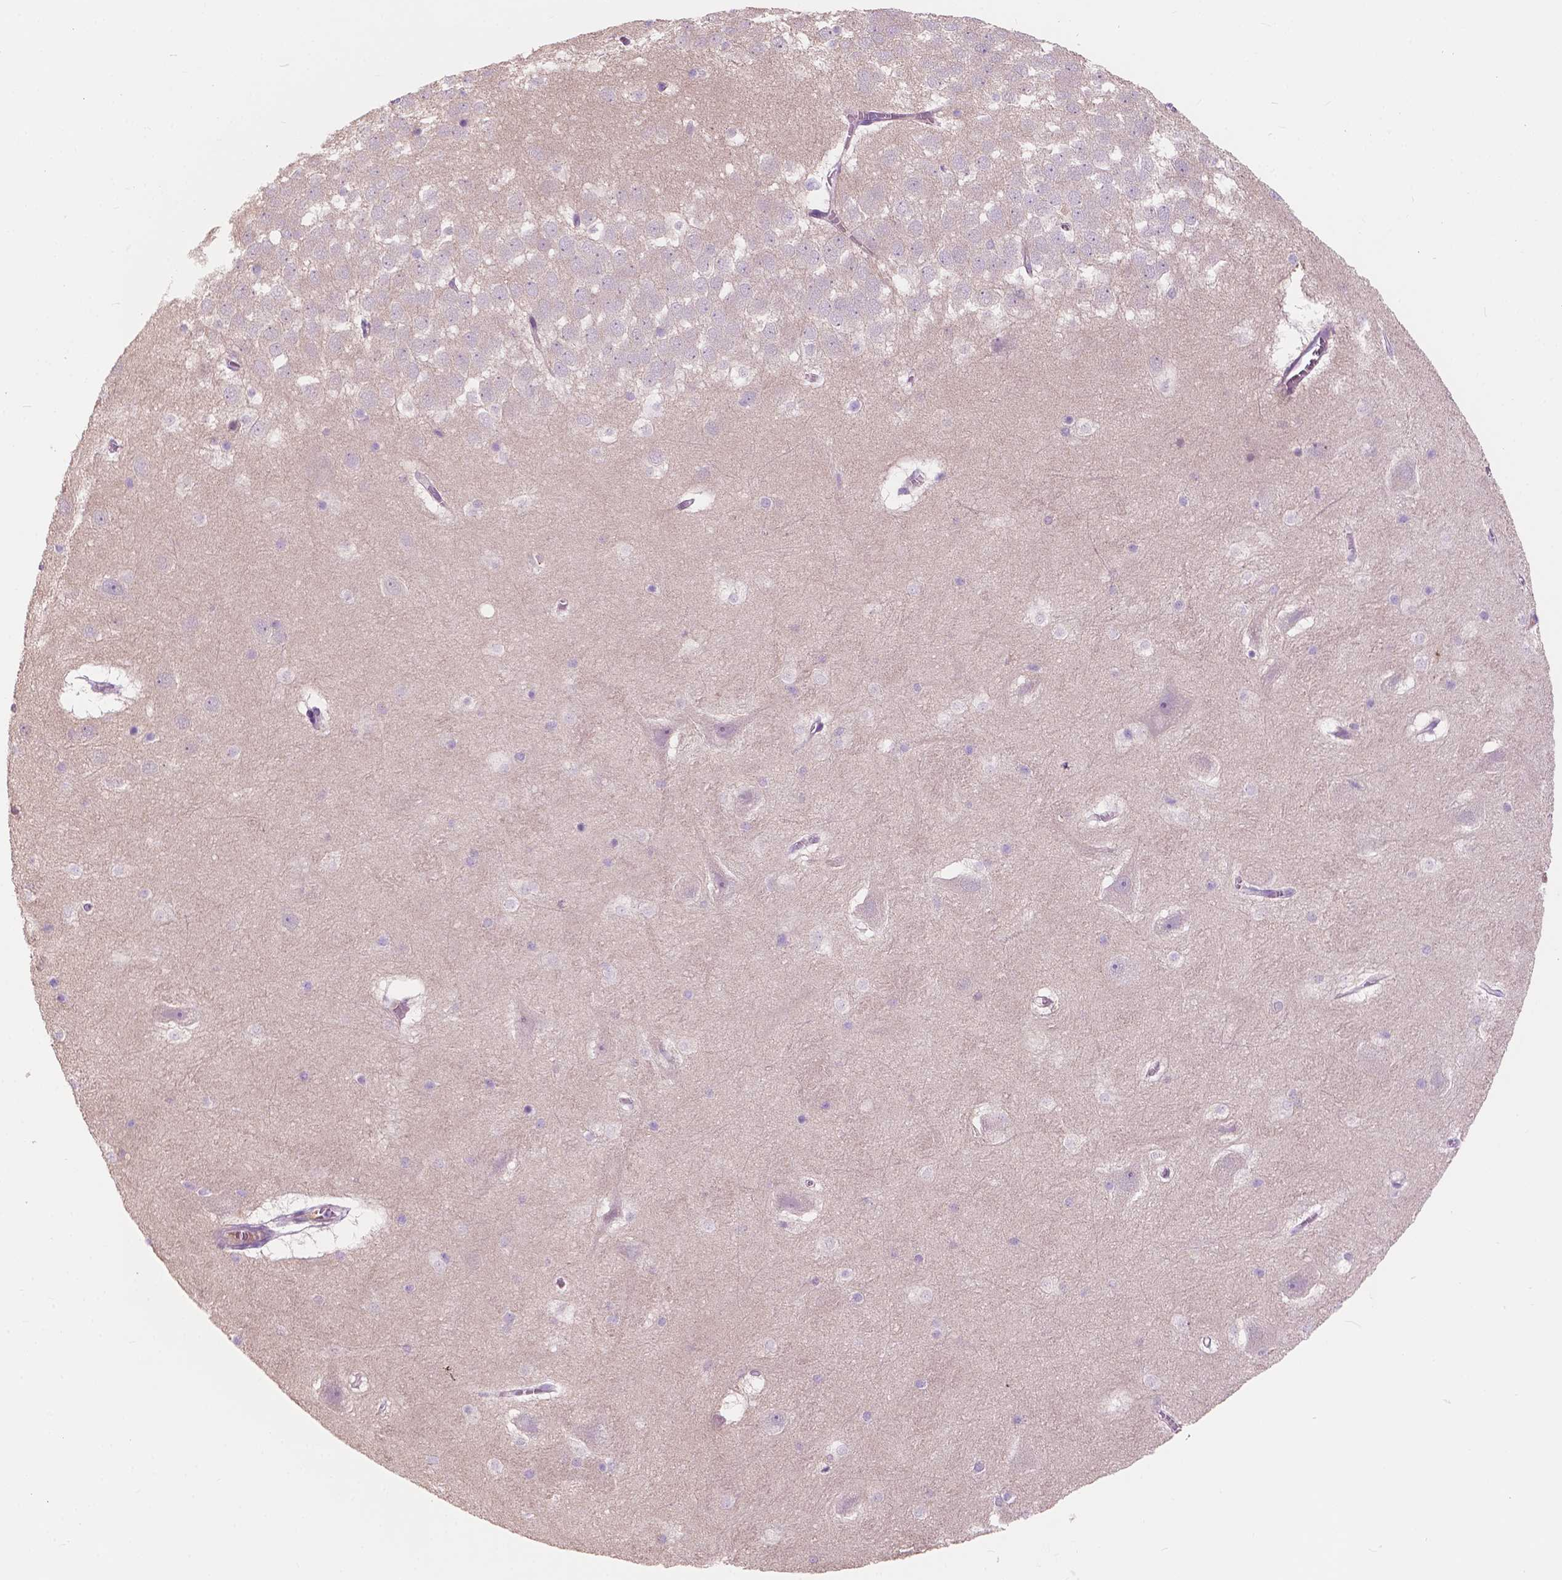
{"staining": {"intensity": "negative", "quantity": "none", "location": "none"}, "tissue": "hippocampus", "cell_type": "Glial cells", "image_type": "normal", "snomed": [{"axis": "morphology", "description": "Normal tissue, NOS"}, {"axis": "topography", "description": "Hippocampus"}], "caption": "Micrograph shows no significant protein positivity in glial cells of unremarkable hippocampus.", "gene": "SEMA4A", "patient": {"sex": "male", "age": 45}}